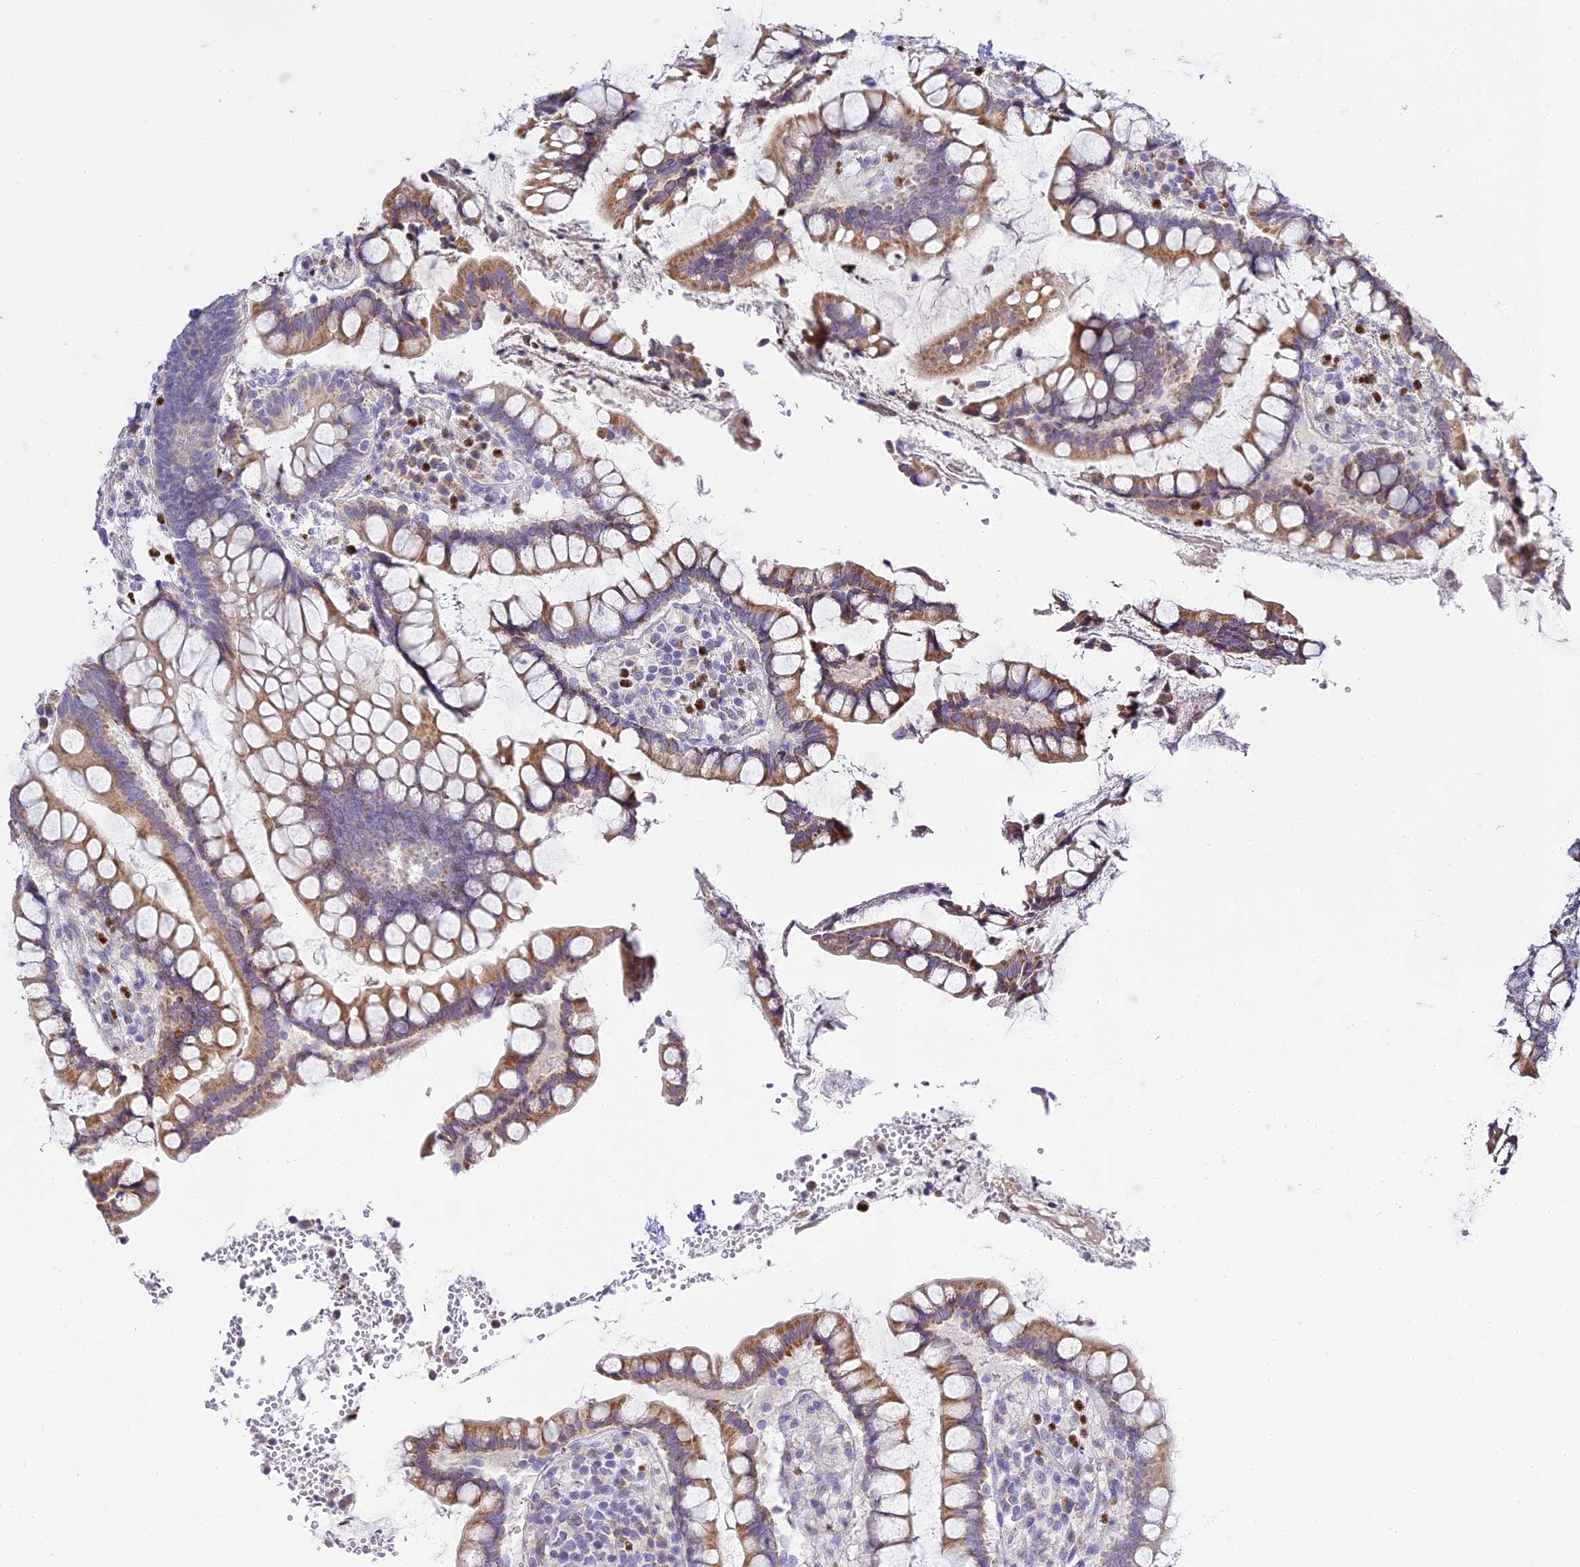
{"staining": {"intensity": "negative", "quantity": "none", "location": "none"}, "tissue": "colon", "cell_type": "Endothelial cells", "image_type": "normal", "snomed": [{"axis": "morphology", "description": "Normal tissue, NOS"}, {"axis": "topography", "description": "Colon"}], "caption": "Immunohistochemistry (IHC) of unremarkable human colon shows no staining in endothelial cells.", "gene": "SERP1", "patient": {"sex": "female", "age": 79}}